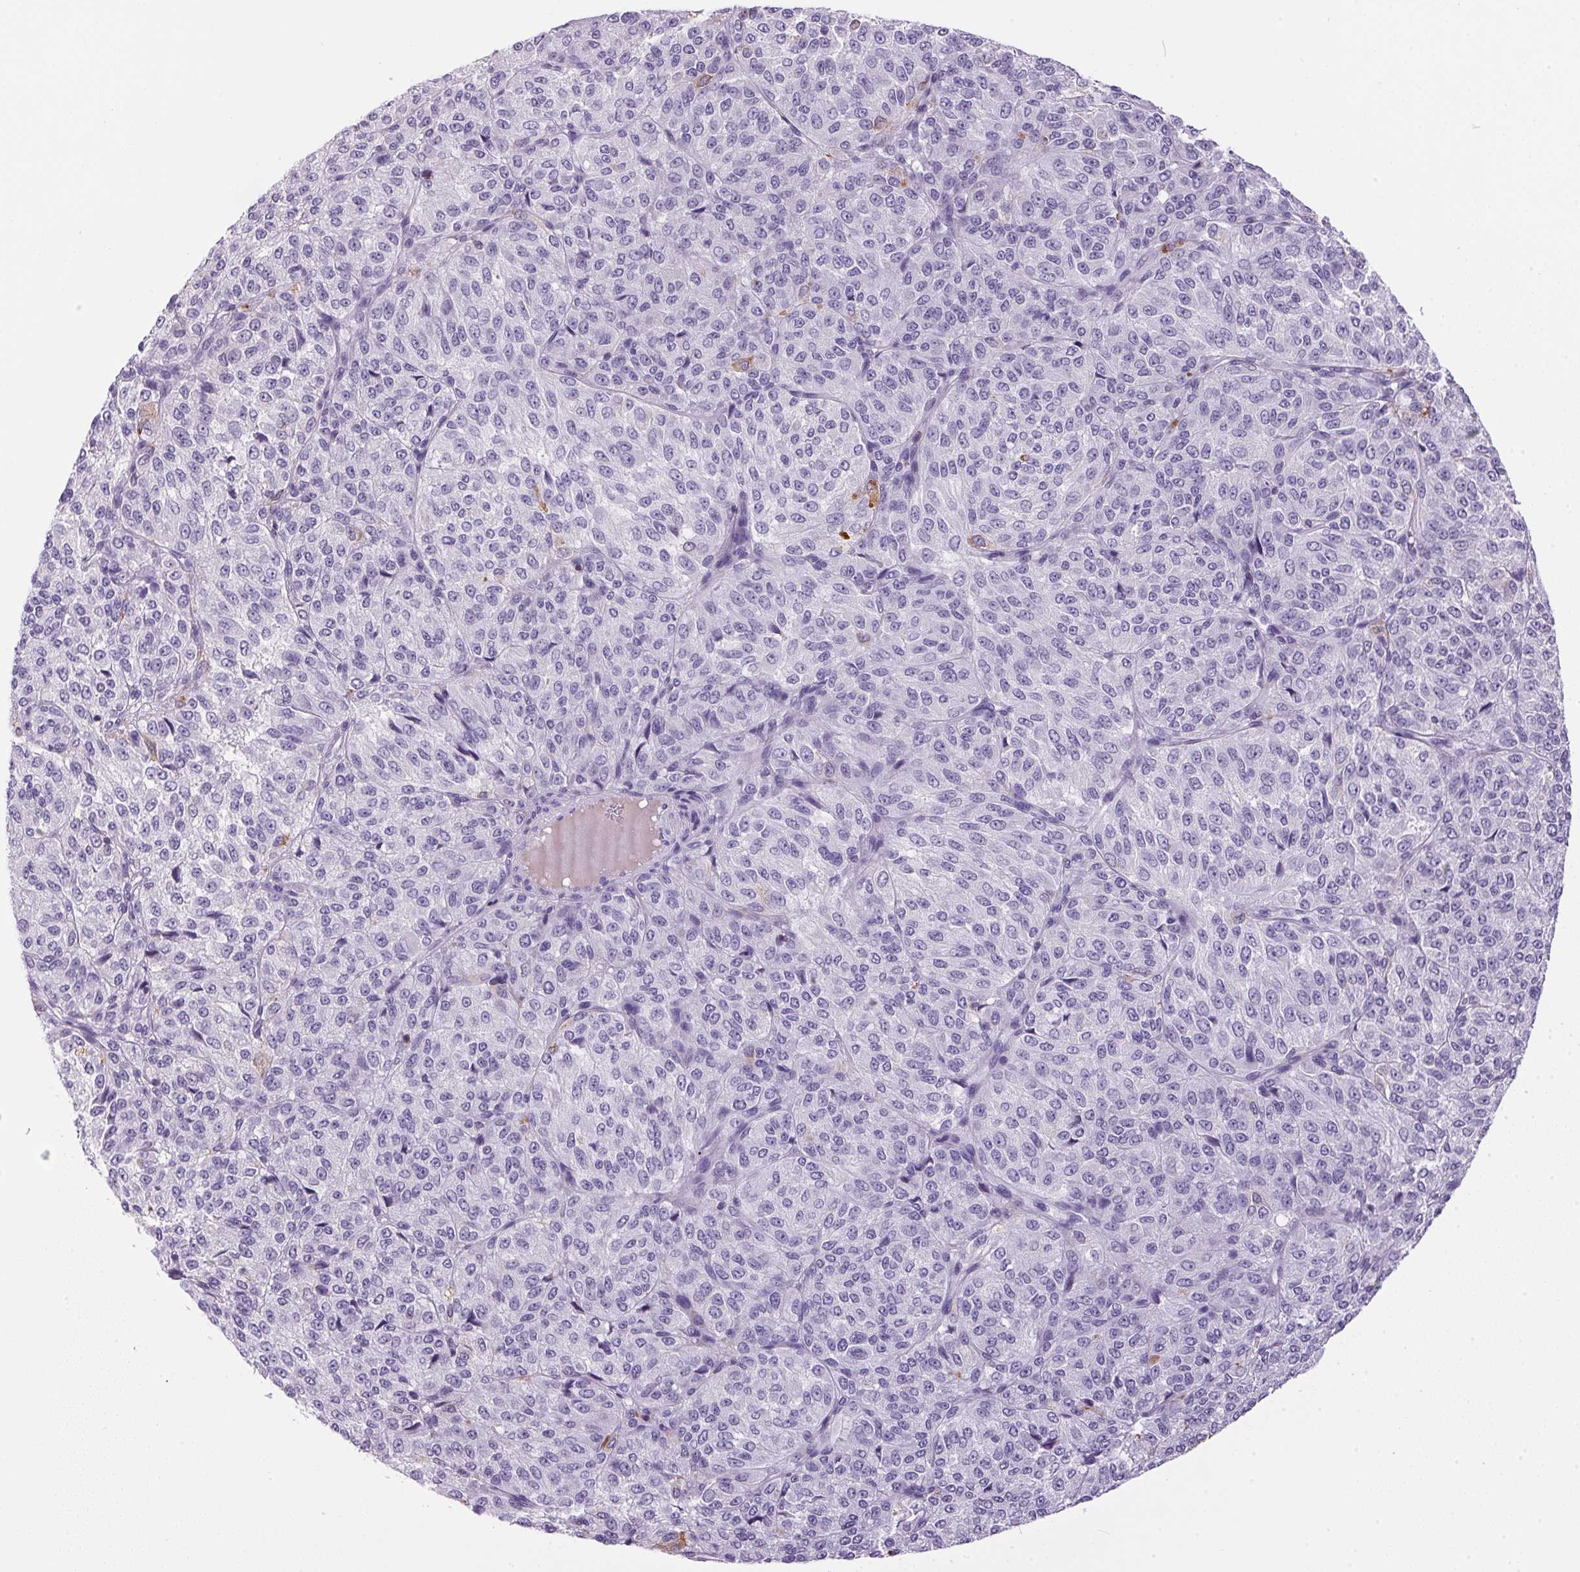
{"staining": {"intensity": "negative", "quantity": "none", "location": "none"}, "tissue": "melanoma", "cell_type": "Tumor cells", "image_type": "cancer", "snomed": [{"axis": "morphology", "description": "Malignant melanoma, Metastatic site"}, {"axis": "topography", "description": "Brain"}], "caption": "DAB (3,3'-diaminobenzidine) immunohistochemical staining of human malignant melanoma (metastatic site) demonstrates no significant staining in tumor cells.", "gene": "S100A2", "patient": {"sex": "female", "age": 56}}